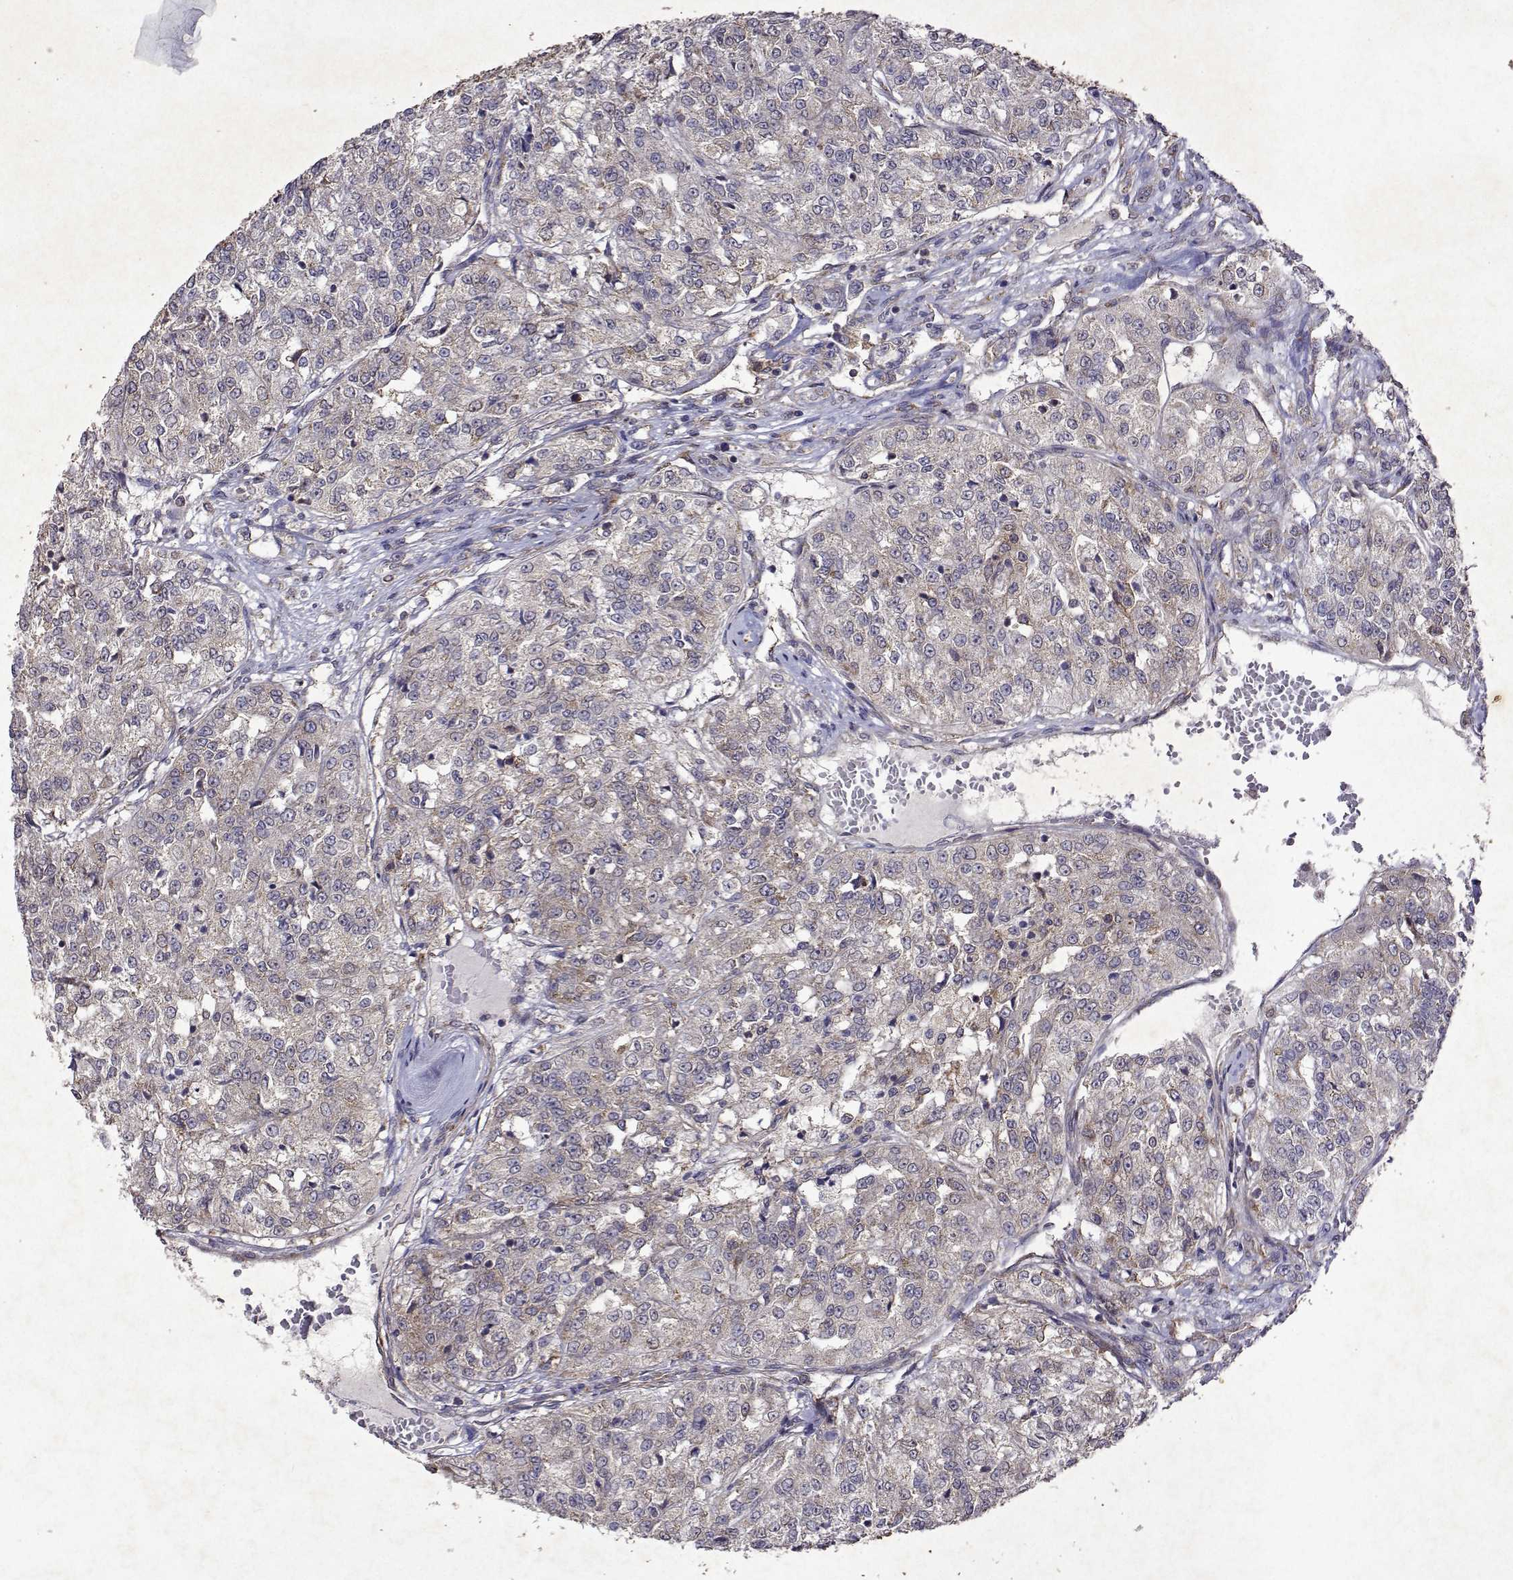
{"staining": {"intensity": "negative", "quantity": "none", "location": "none"}, "tissue": "renal cancer", "cell_type": "Tumor cells", "image_type": "cancer", "snomed": [{"axis": "morphology", "description": "Adenocarcinoma, NOS"}, {"axis": "topography", "description": "Kidney"}], "caption": "Immunohistochemistry photomicrograph of neoplastic tissue: renal cancer (adenocarcinoma) stained with DAB (3,3'-diaminobenzidine) demonstrates no significant protein expression in tumor cells.", "gene": "TARBP2", "patient": {"sex": "female", "age": 63}}